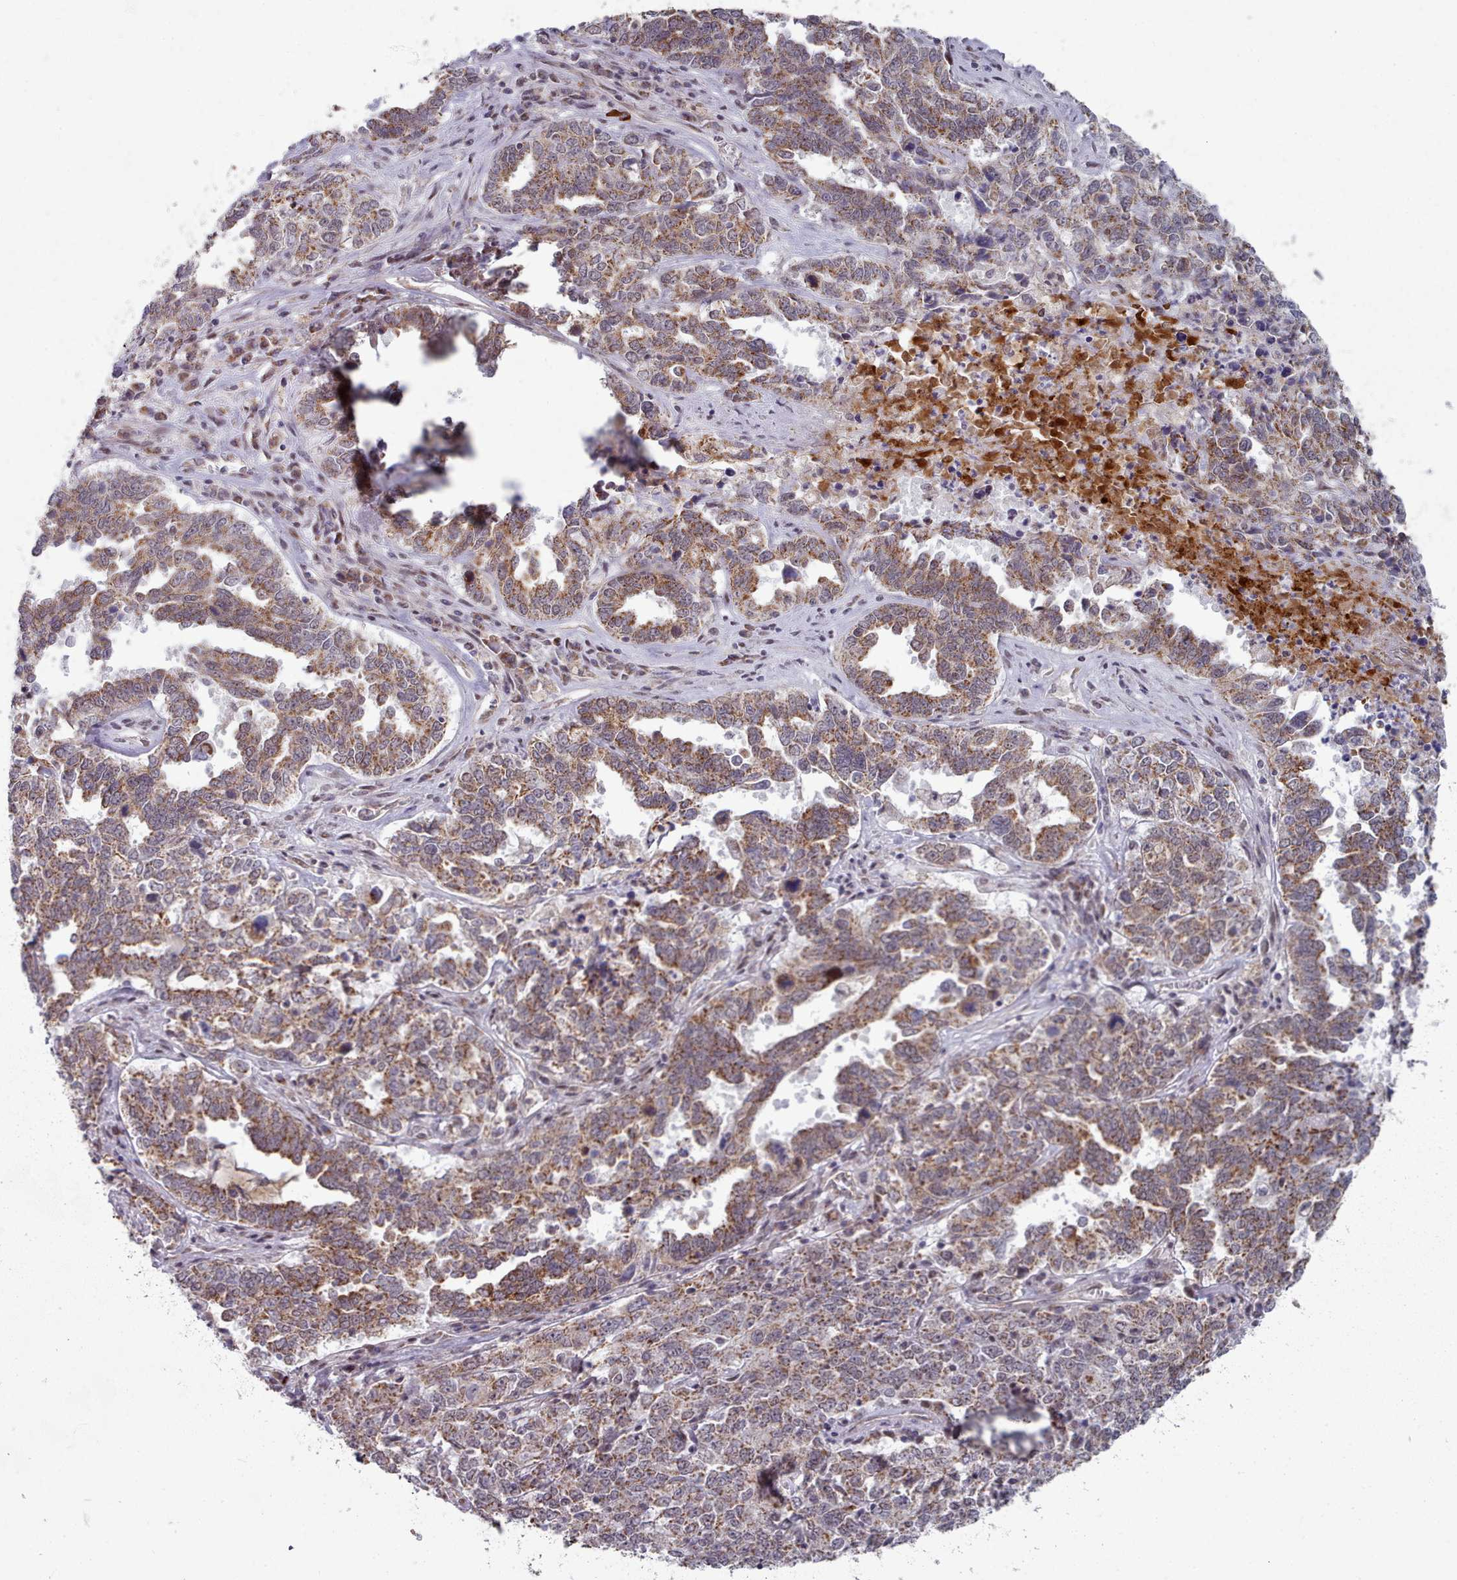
{"staining": {"intensity": "strong", "quantity": ">75%", "location": "cytoplasmic/membranous"}, "tissue": "ovarian cancer", "cell_type": "Tumor cells", "image_type": "cancer", "snomed": [{"axis": "morphology", "description": "Carcinoma, endometroid"}, {"axis": "topography", "description": "Ovary"}], "caption": "Ovarian endometroid carcinoma stained with a brown dye shows strong cytoplasmic/membranous positive expression in about >75% of tumor cells.", "gene": "TRARG1", "patient": {"sex": "female", "age": 62}}